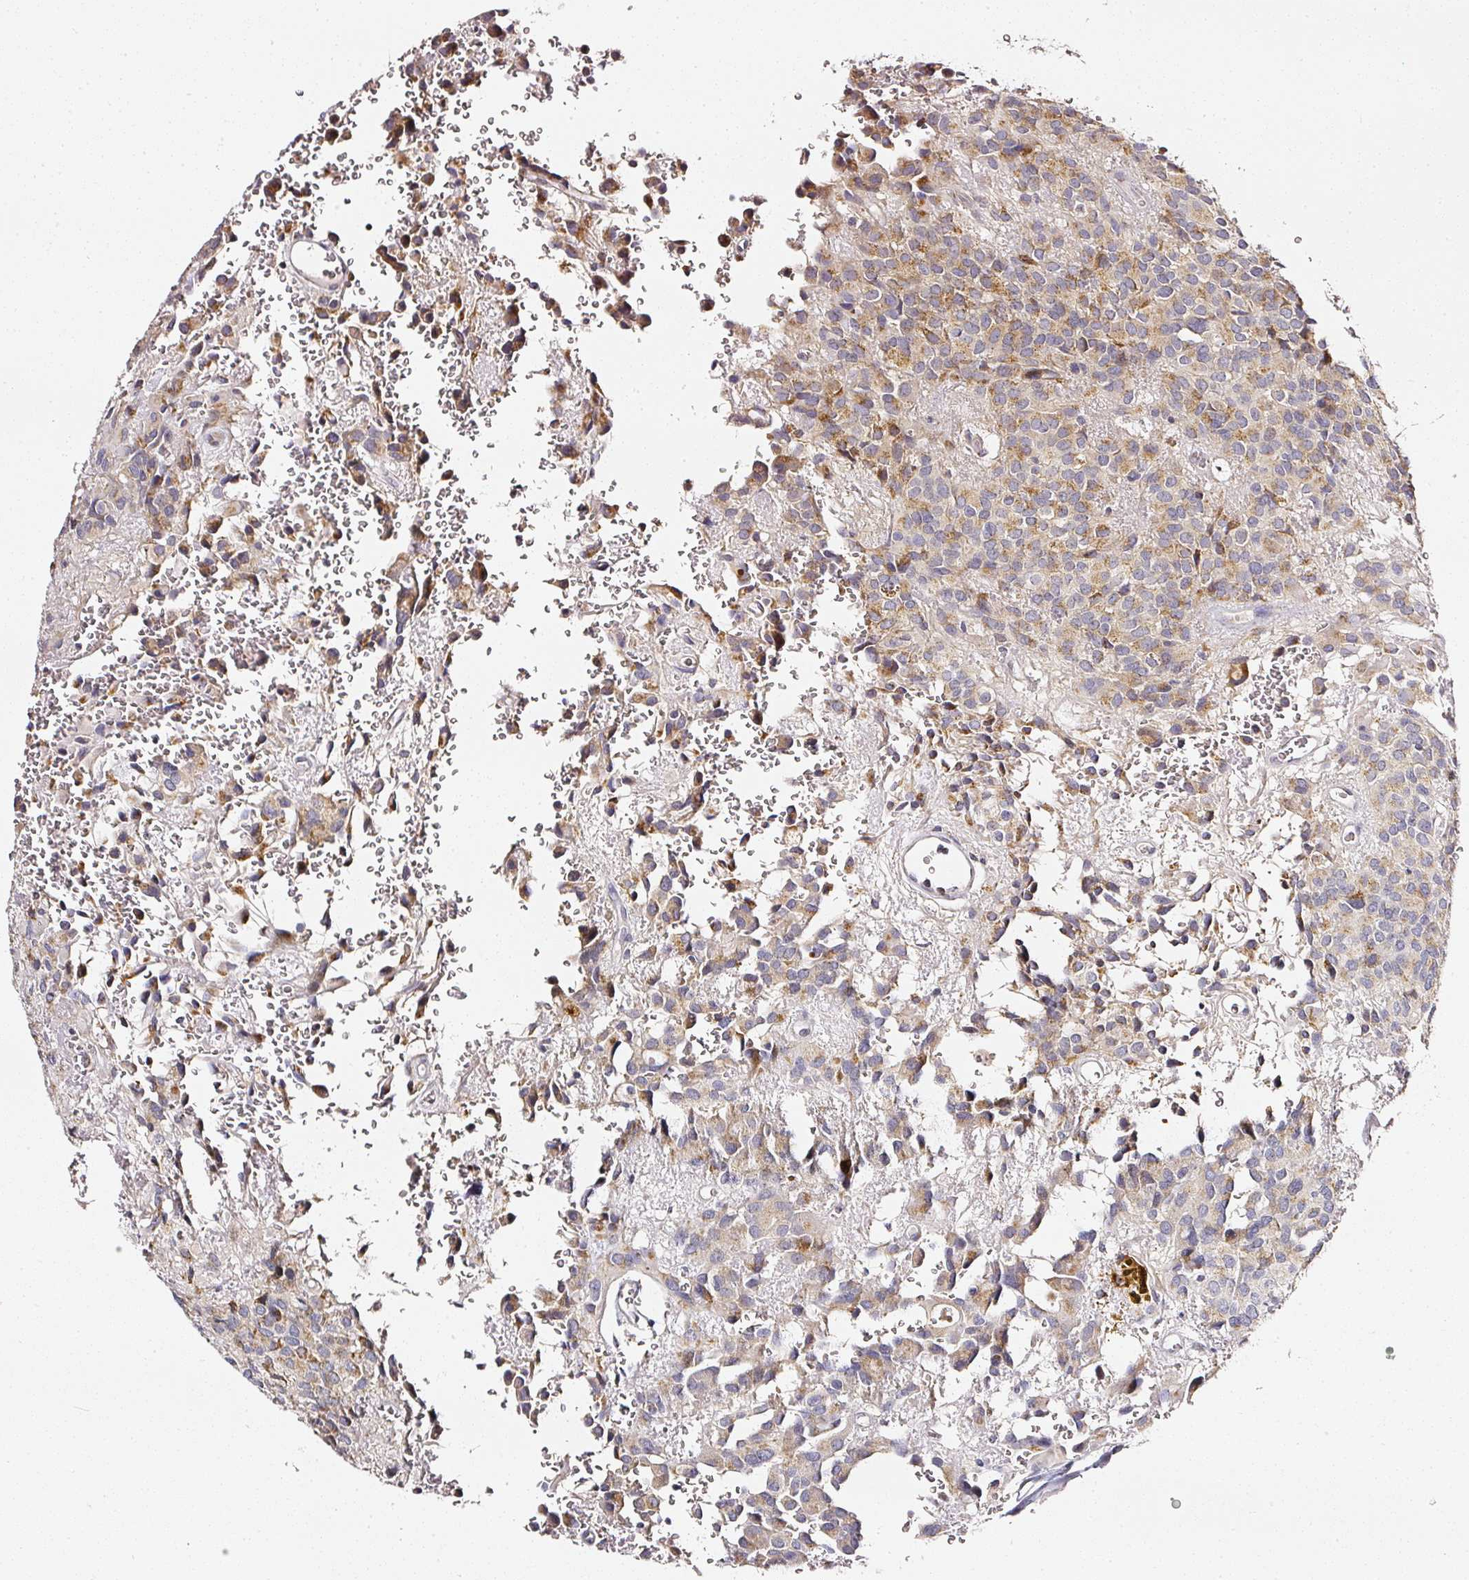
{"staining": {"intensity": "moderate", "quantity": "25%-75%", "location": "cytoplasmic/membranous"}, "tissue": "glioma", "cell_type": "Tumor cells", "image_type": "cancer", "snomed": [{"axis": "morphology", "description": "Glioma, malignant, Low grade"}, {"axis": "topography", "description": "Brain"}], "caption": "Immunohistochemical staining of low-grade glioma (malignant) displays medium levels of moderate cytoplasmic/membranous staining in approximately 25%-75% of tumor cells. The staining is performed using DAB (3,3'-diaminobenzidine) brown chromogen to label protein expression. The nuclei are counter-stained blue using hematoxylin.", "gene": "NTRK1", "patient": {"sex": "male", "age": 56}}